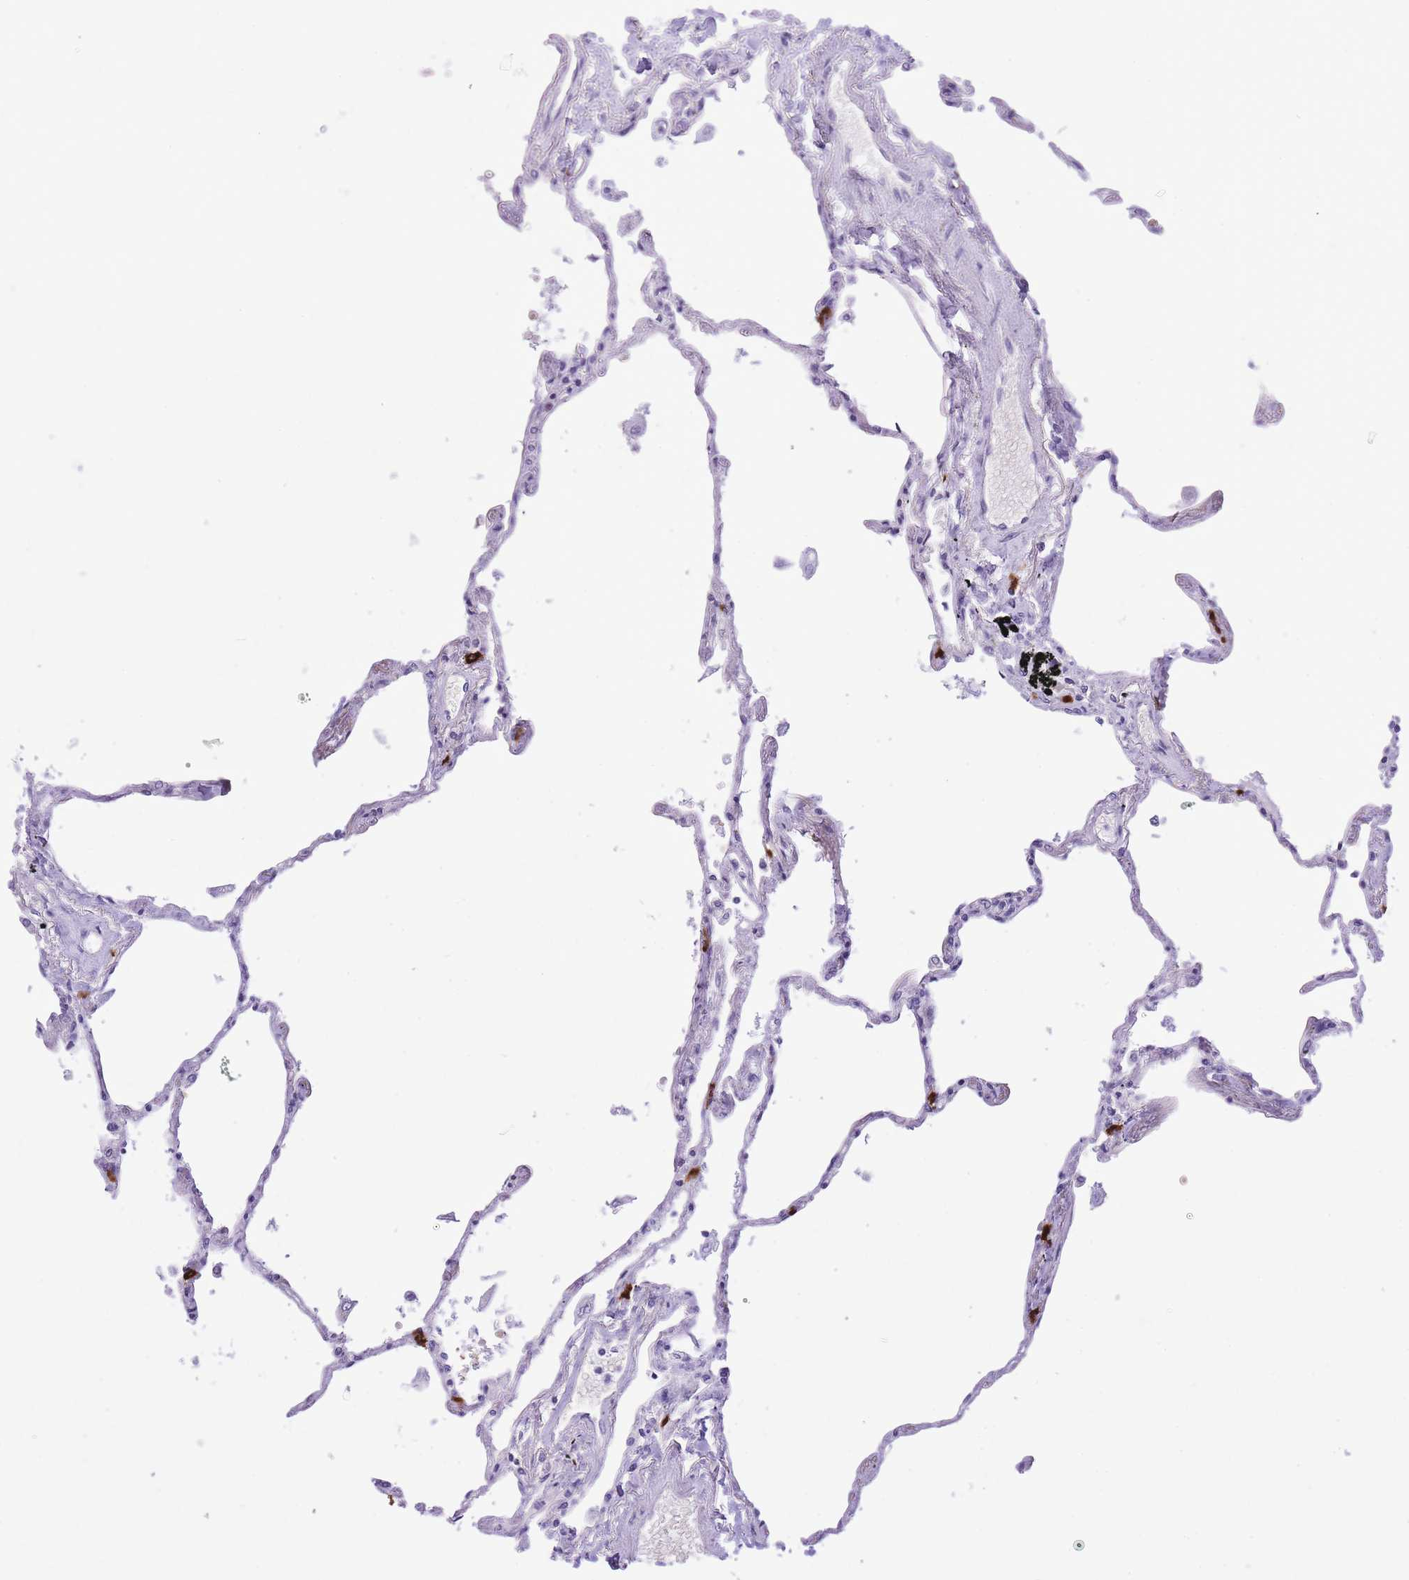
{"staining": {"intensity": "strong", "quantity": "<25%", "location": "cytoplasmic/membranous"}, "tissue": "lung", "cell_type": "Alveolar cells", "image_type": "normal", "snomed": [{"axis": "morphology", "description": "Normal tissue, NOS"}, {"axis": "topography", "description": "Lung"}], "caption": "Immunohistochemistry of unremarkable lung reveals medium levels of strong cytoplasmic/membranous positivity in approximately <25% of alveolar cells.", "gene": "MEIOSIN", "patient": {"sex": "female", "age": 67}}